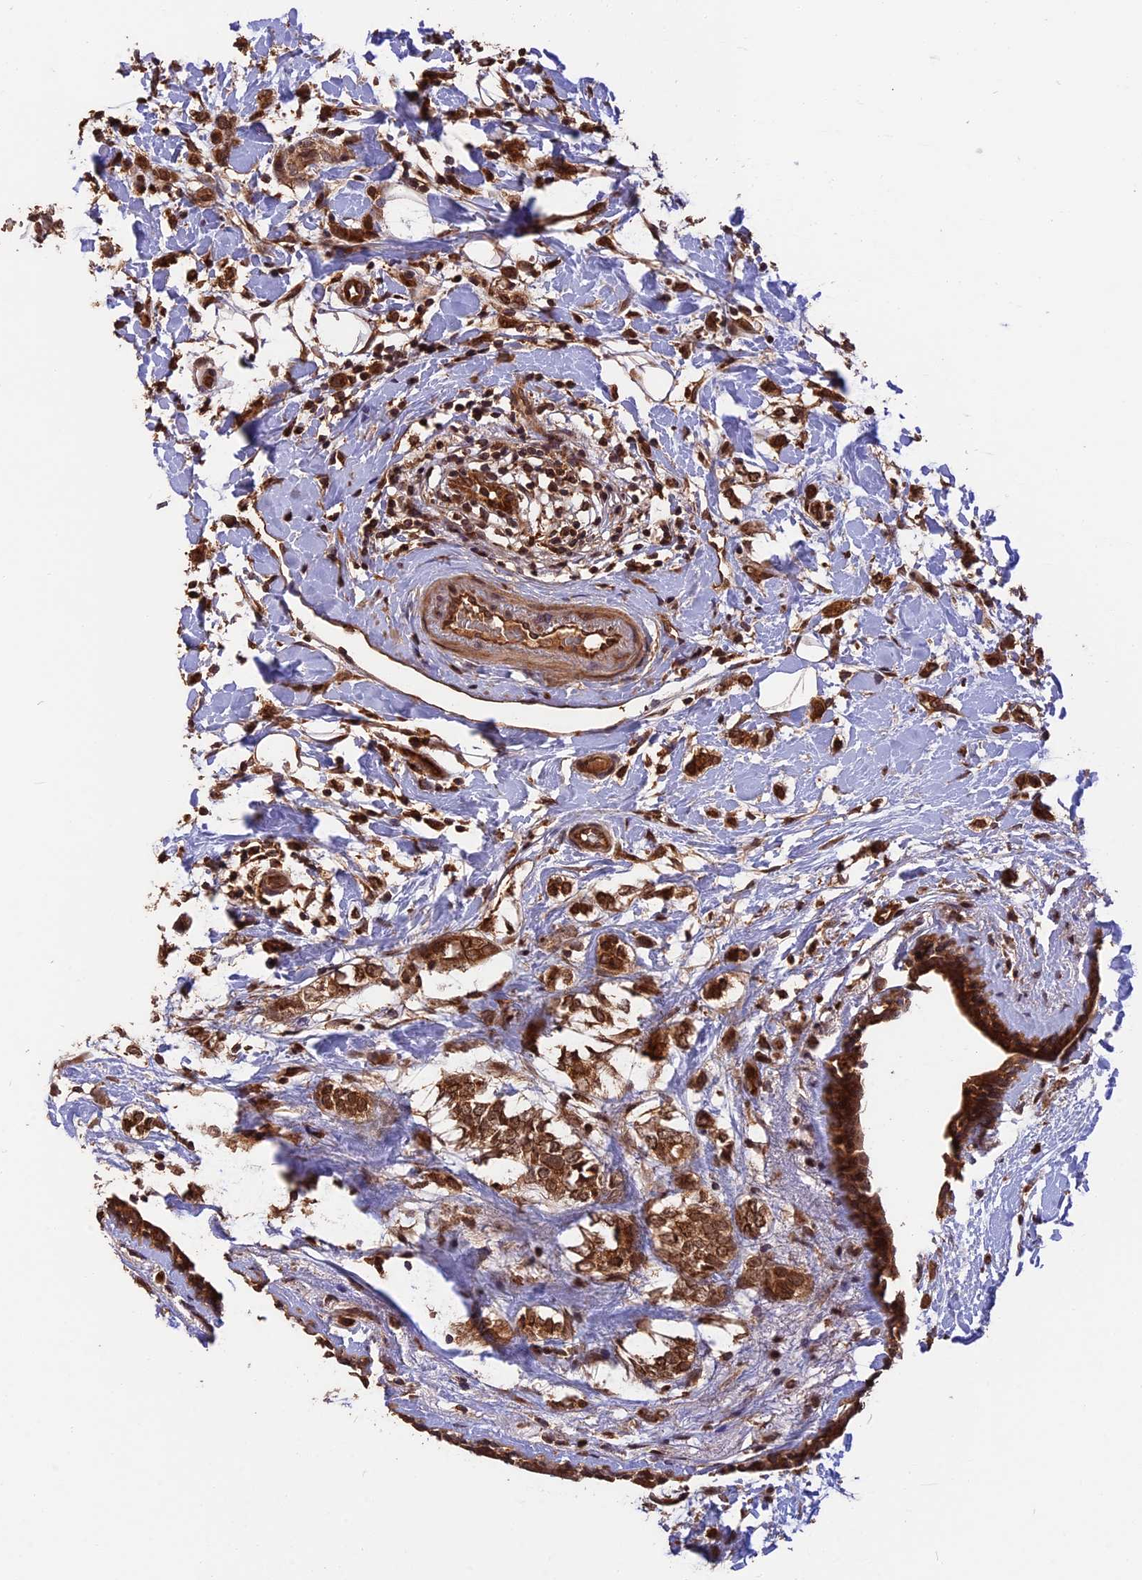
{"staining": {"intensity": "strong", "quantity": ">75%", "location": "cytoplasmic/membranous,nuclear"}, "tissue": "breast cancer", "cell_type": "Tumor cells", "image_type": "cancer", "snomed": [{"axis": "morphology", "description": "Normal tissue, NOS"}, {"axis": "morphology", "description": "Lobular carcinoma"}, {"axis": "topography", "description": "Breast"}], "caption": "Human lobular carcinoma (breast) stained with a protein marker demonstrates strong staining in tumor cells.", "gene": "ESCO1", "patient": {"sex": "female", "age": 47}}